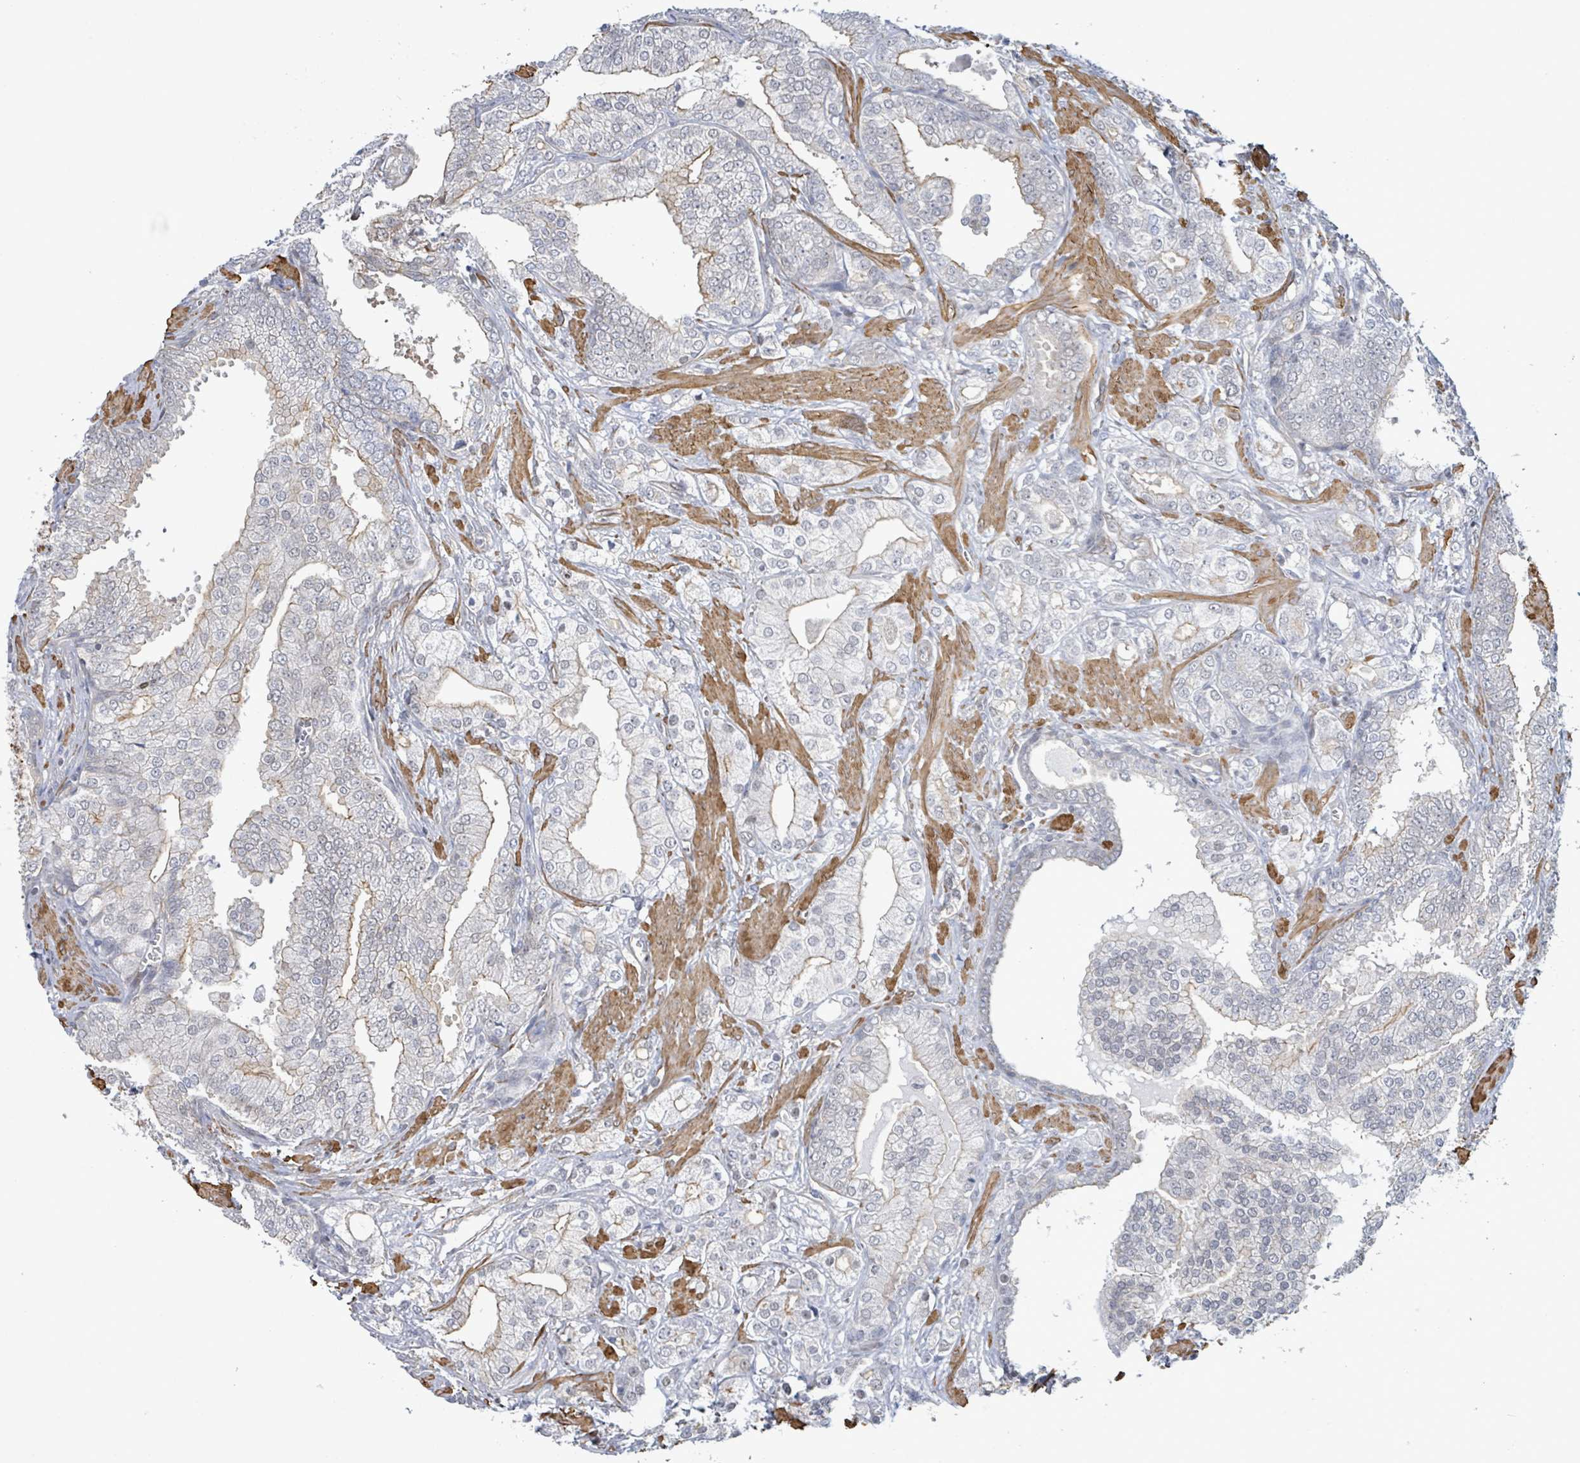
{"staining": {"intensity": "weak", "quantity": "<25%", "location": "cytoplasmic/membranous"}, "tissue": "prostate cancer", "cell_type": "Tumor cells", "image_type": "cancer", "snomed": [{"axis": "morphology", "description": "Adenocarcinoma, High grade"}, {"axis": "topography", "description": "Prostate"}], "caption": "Immunohistochemistry histopathology image of neoplastic tissue: prostate cancer (high-grade adenocarcinoma) stained with DAB (3,3'-diaminobenzidine) reveals no significant protein staining in tumor cells.", "gene": "DMRTC1B", "patient": {"sex": "male", "age": 50}}